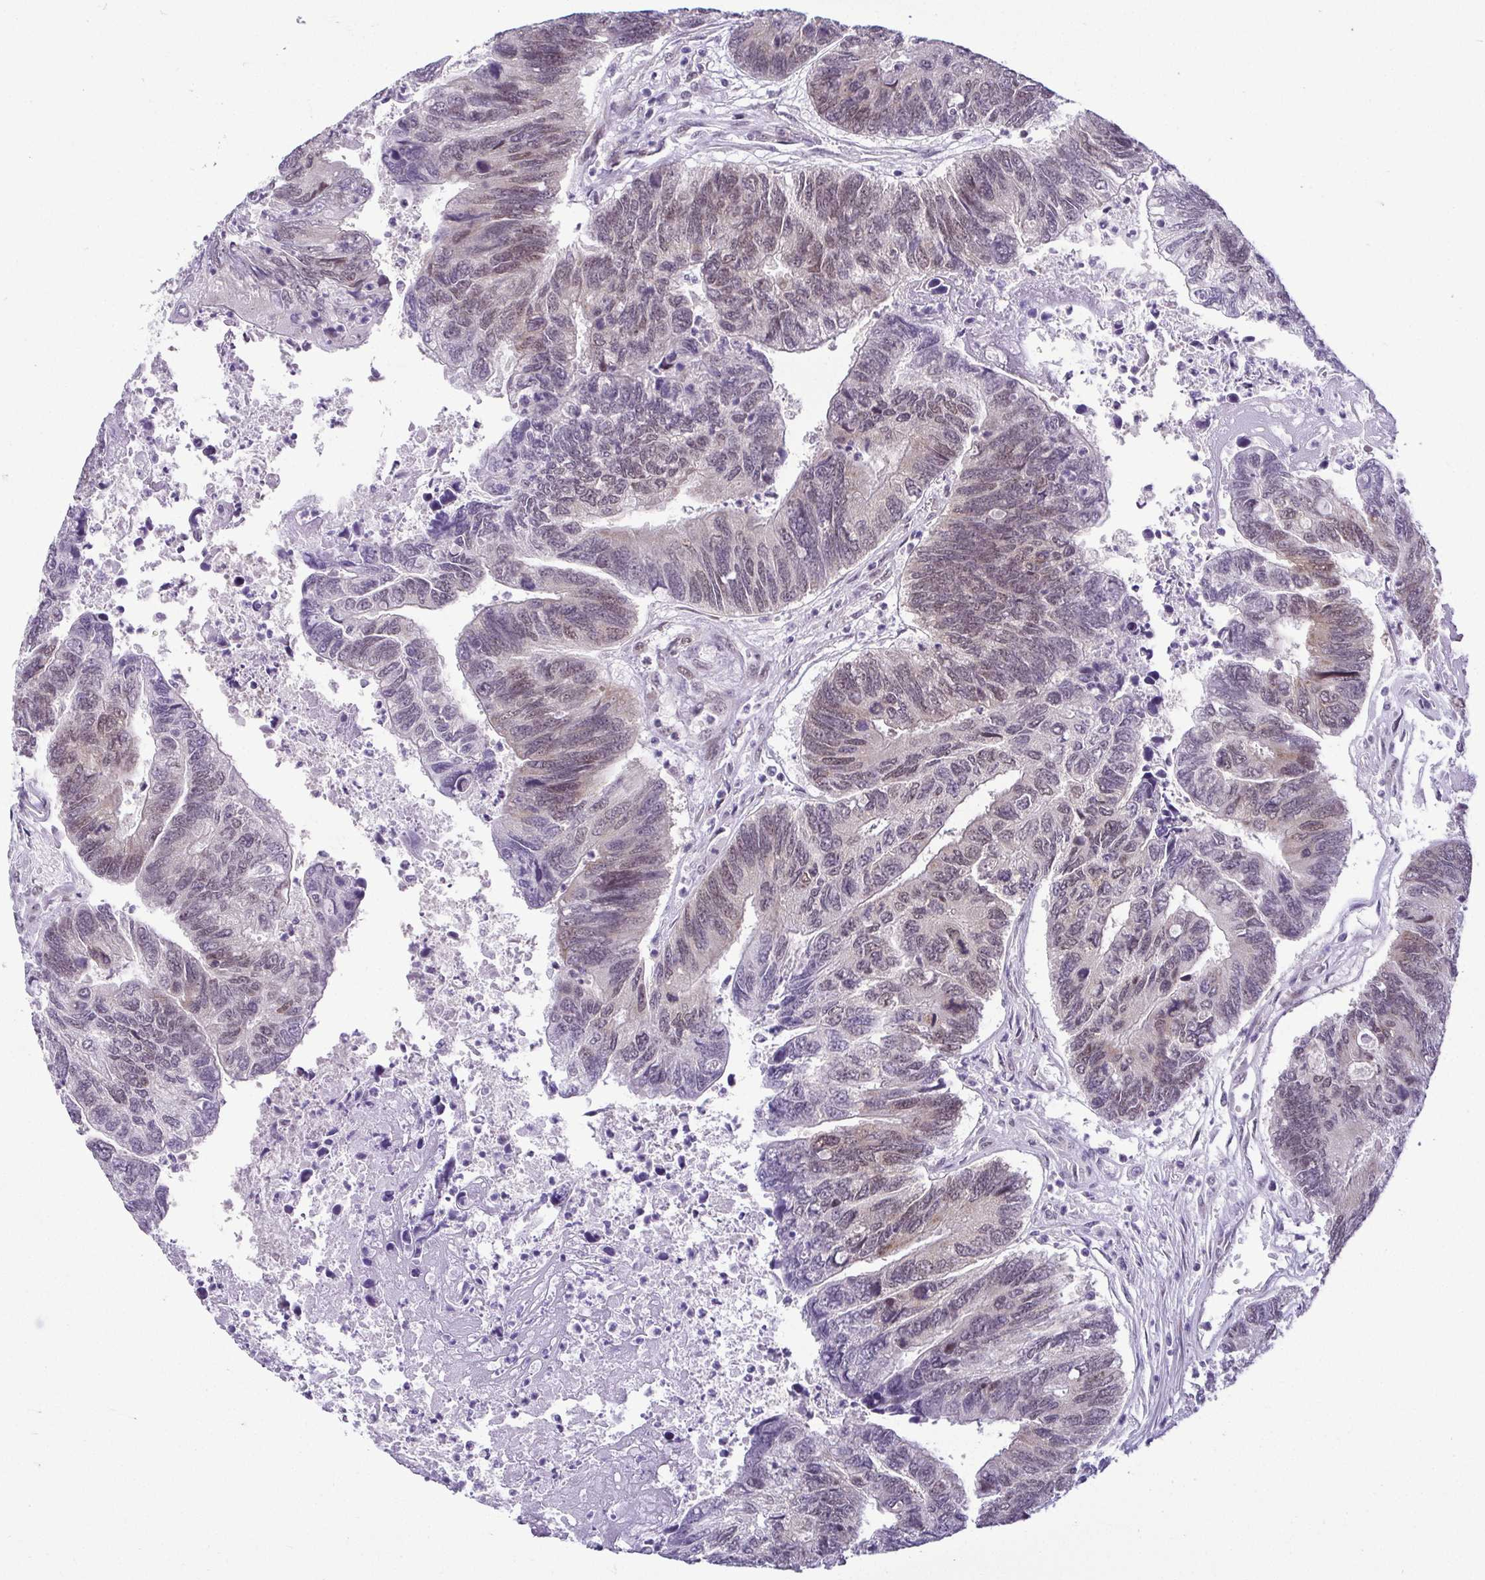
{"staining": {"intensity": "weak", "quantity": "<25%", "location": "nuclear"}, "tissue": "colorectal cancer", "cell_type": "Tumor cells", "image_type": "cancer", "snomed": [{"axis": "morphology", "description": "Adenocarcinoma, NOS"}, {"axis": "topography", "description": "Colon"}], "caption": "DAB immunohistochemical staining of colorectal cancer (adenocarcinoma) reveals no significant staining in tumor cells.", "gene": "RBM3", "patient": {"sex": "female", "age": 67}}